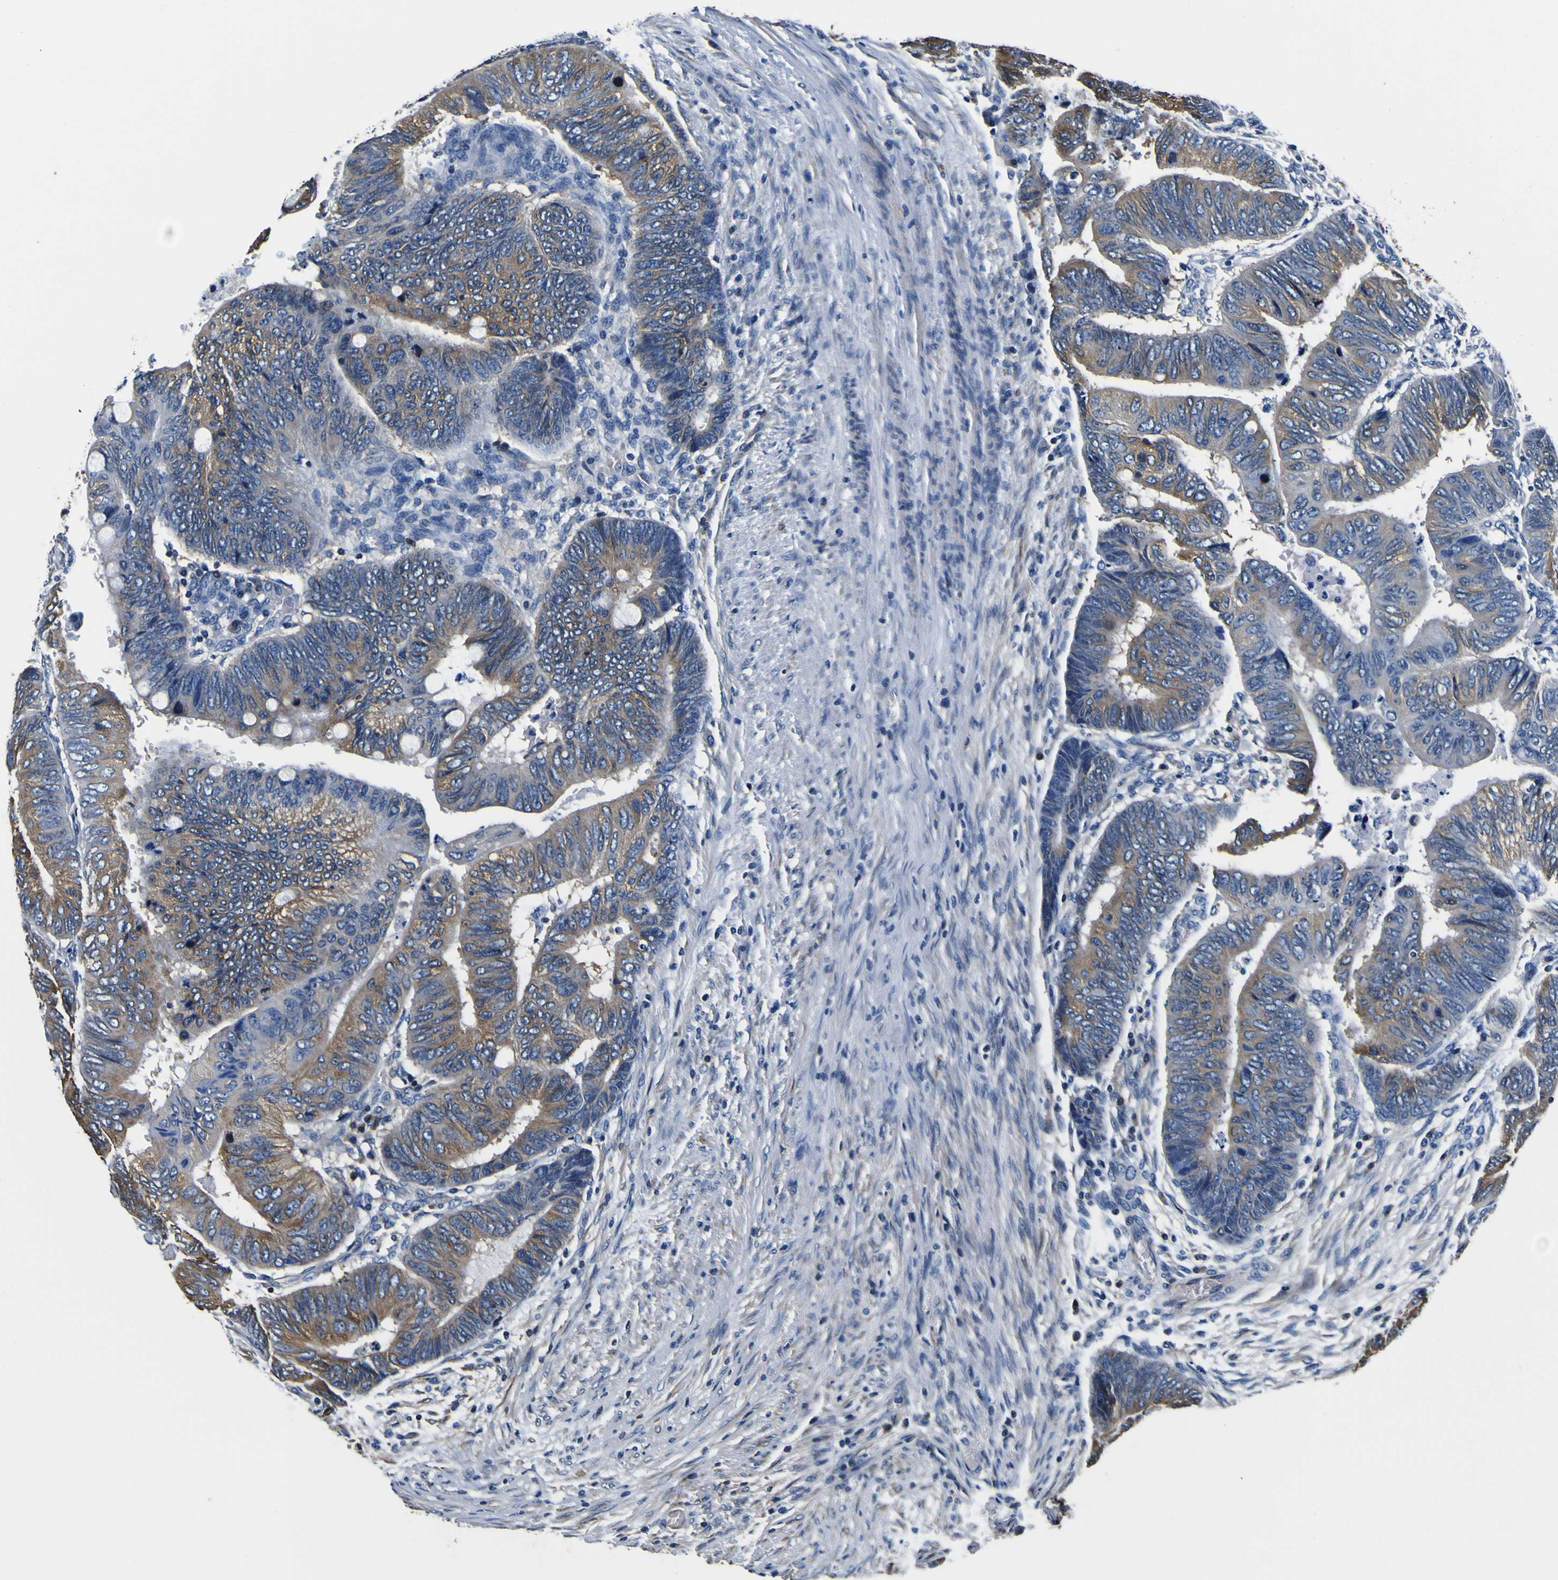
{"staining": {"intensity": "weak", "quantity": ">75%", "location": "cytoplasmic/membranous"}, "tissue": "colorectal cancer", "cell_type": "Tumor cells", "image_type": "cancer", "snomed": [{"axis": "morphology", "description": "Normal tissue, NOS"}, {"axis": "morphology", "description": "Adenocarcinoma, NOS"}, {"axis": "topography", "description": "Rectum"}, {"axis": "topography", "description": "Peripheral nerve tissue"}], "caption": "Protein expression analysis of adenocarcinoma (colorectal) shows weak cytoplasmic/membranous positivity in about >75% of tumor cells.", "gene": "TUBA1B", "patient": {"sex": "male", "age": 92}}